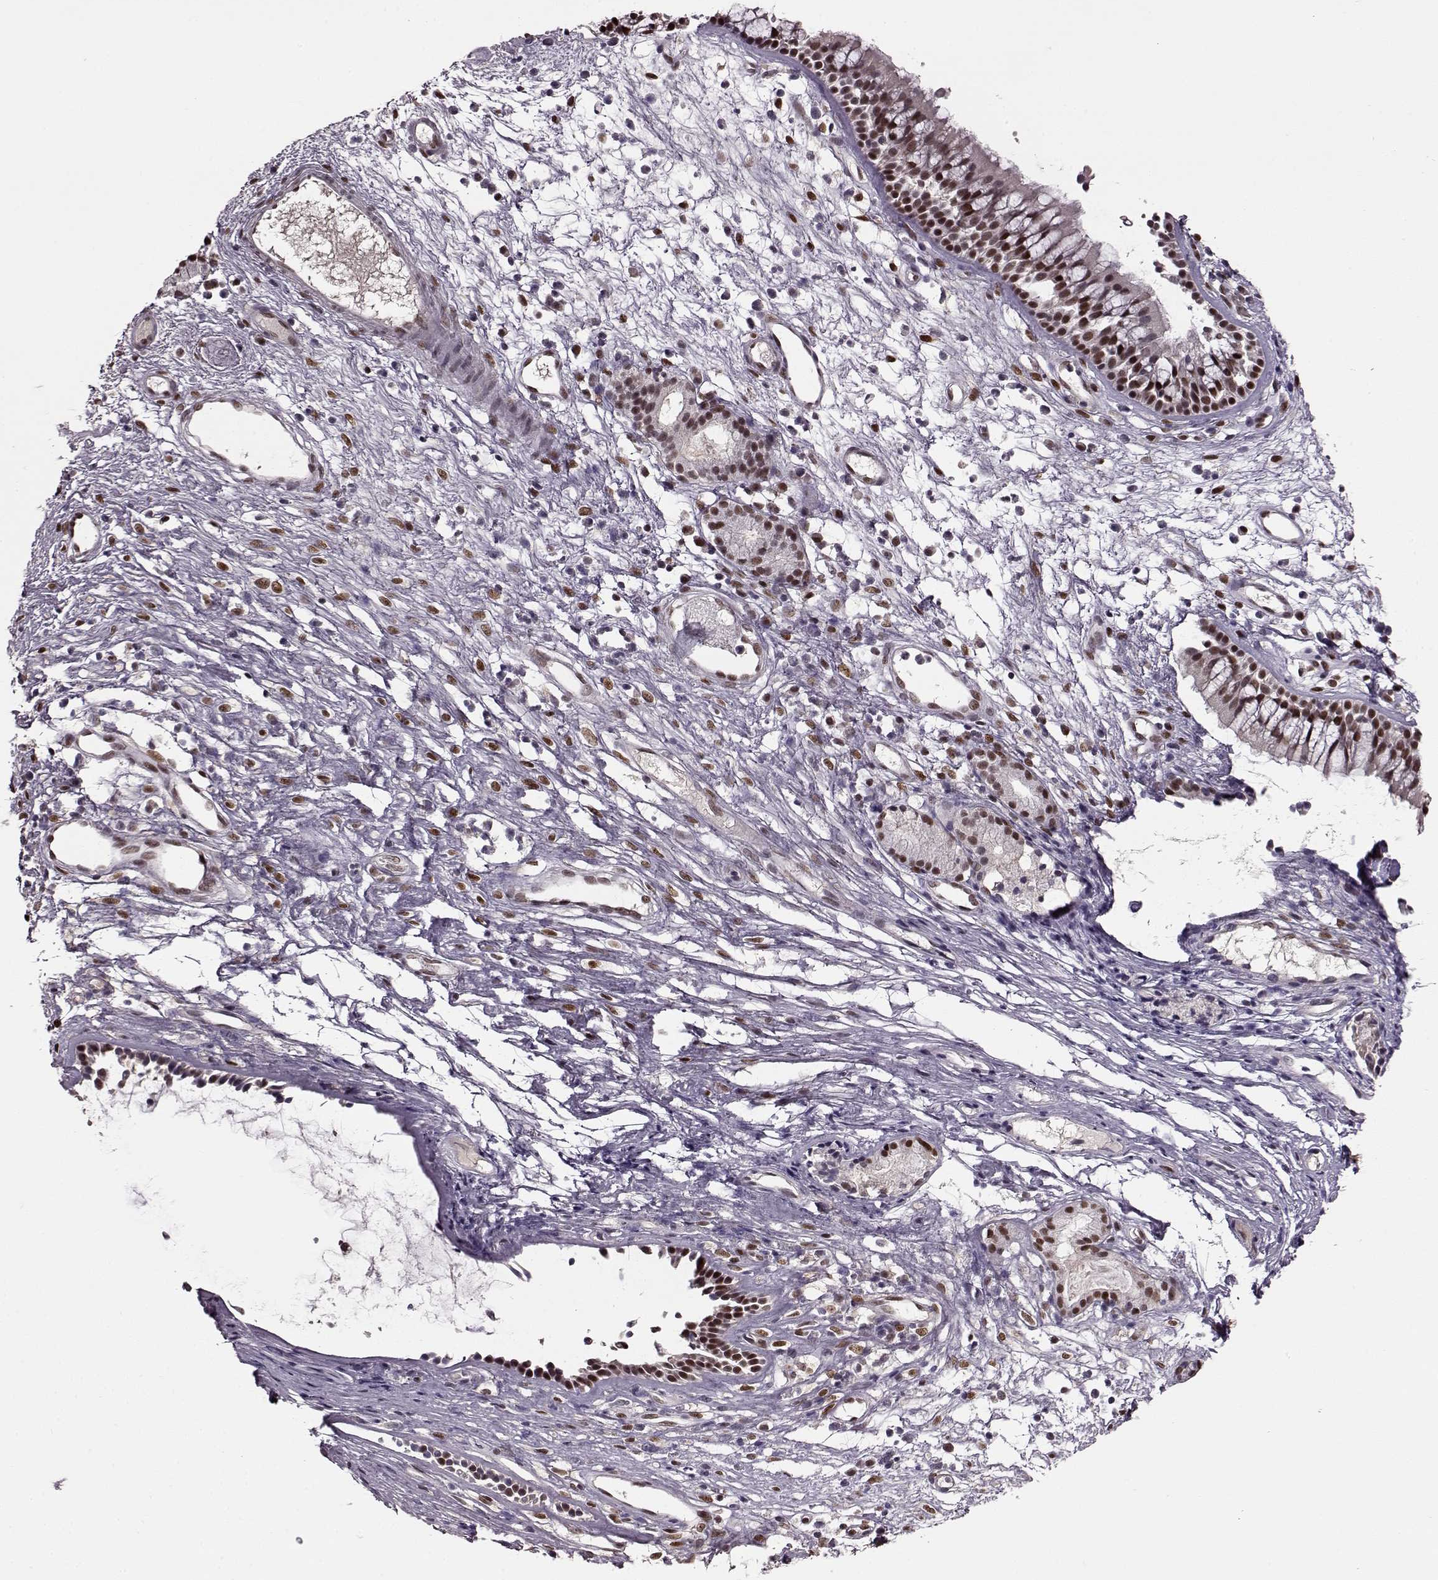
{"staining": {"intensity": "strong", "quantity": "25%-75%", "location": "nuclear"}, "tissue": "nasopharynx", "cell_type": "Respiratory epithelial cells", "image_type": "normal", "snomed": [{"axis": "morphology", "description": "Normal tissue, NOS"}, {"axis": "topography", "description": "Nasopharynx"}], "caption": "Immunohistochemical staining of benign human nasopharynx displays 25%-75% levels of strong nuclear protein positivity in about 25%-75% of respiratory epithelial cells.", "gene": "FTO", "patient": {"sex": "male", "age": 77}}